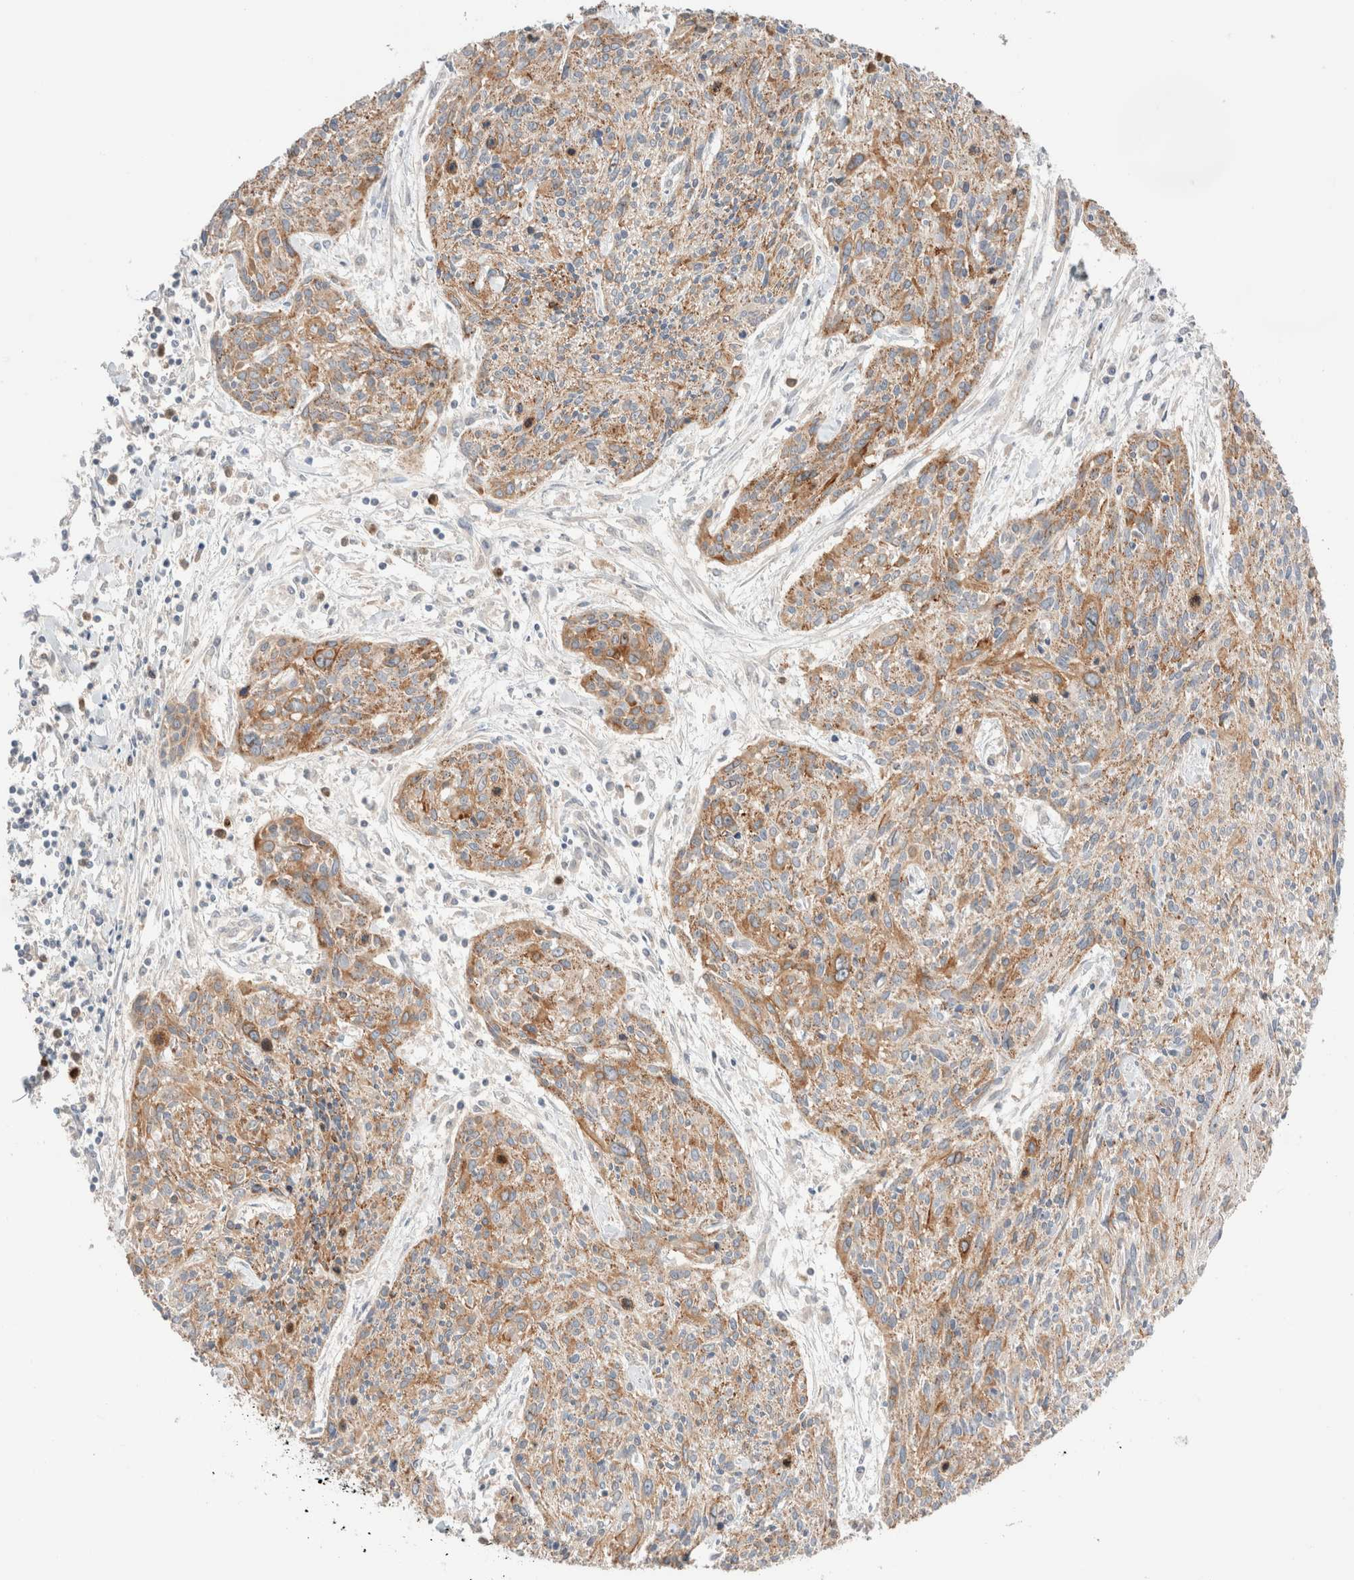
{"staining": {"intensity": "moderate", "quantity": ">75%", "location": "cytoplasmic/membranous"}, "tissue": "cervical cancer", "cell_type": "Tumor cells", "image_type": "cancer", "snomed": [{"axis": "morphology", "description": "Squamous cell carcinoma, NOS"}, {"axis": "topography", "description": "Cervix"}], "caption": "A micrograph showing moderate cytoplasmic/membranous expression in about >75% of tumor cells in cervical cancer, as visualized by brown immunohistochemical staining.", "gene": "TRIM41", "patient": {"sex": "female", "age": 51}}